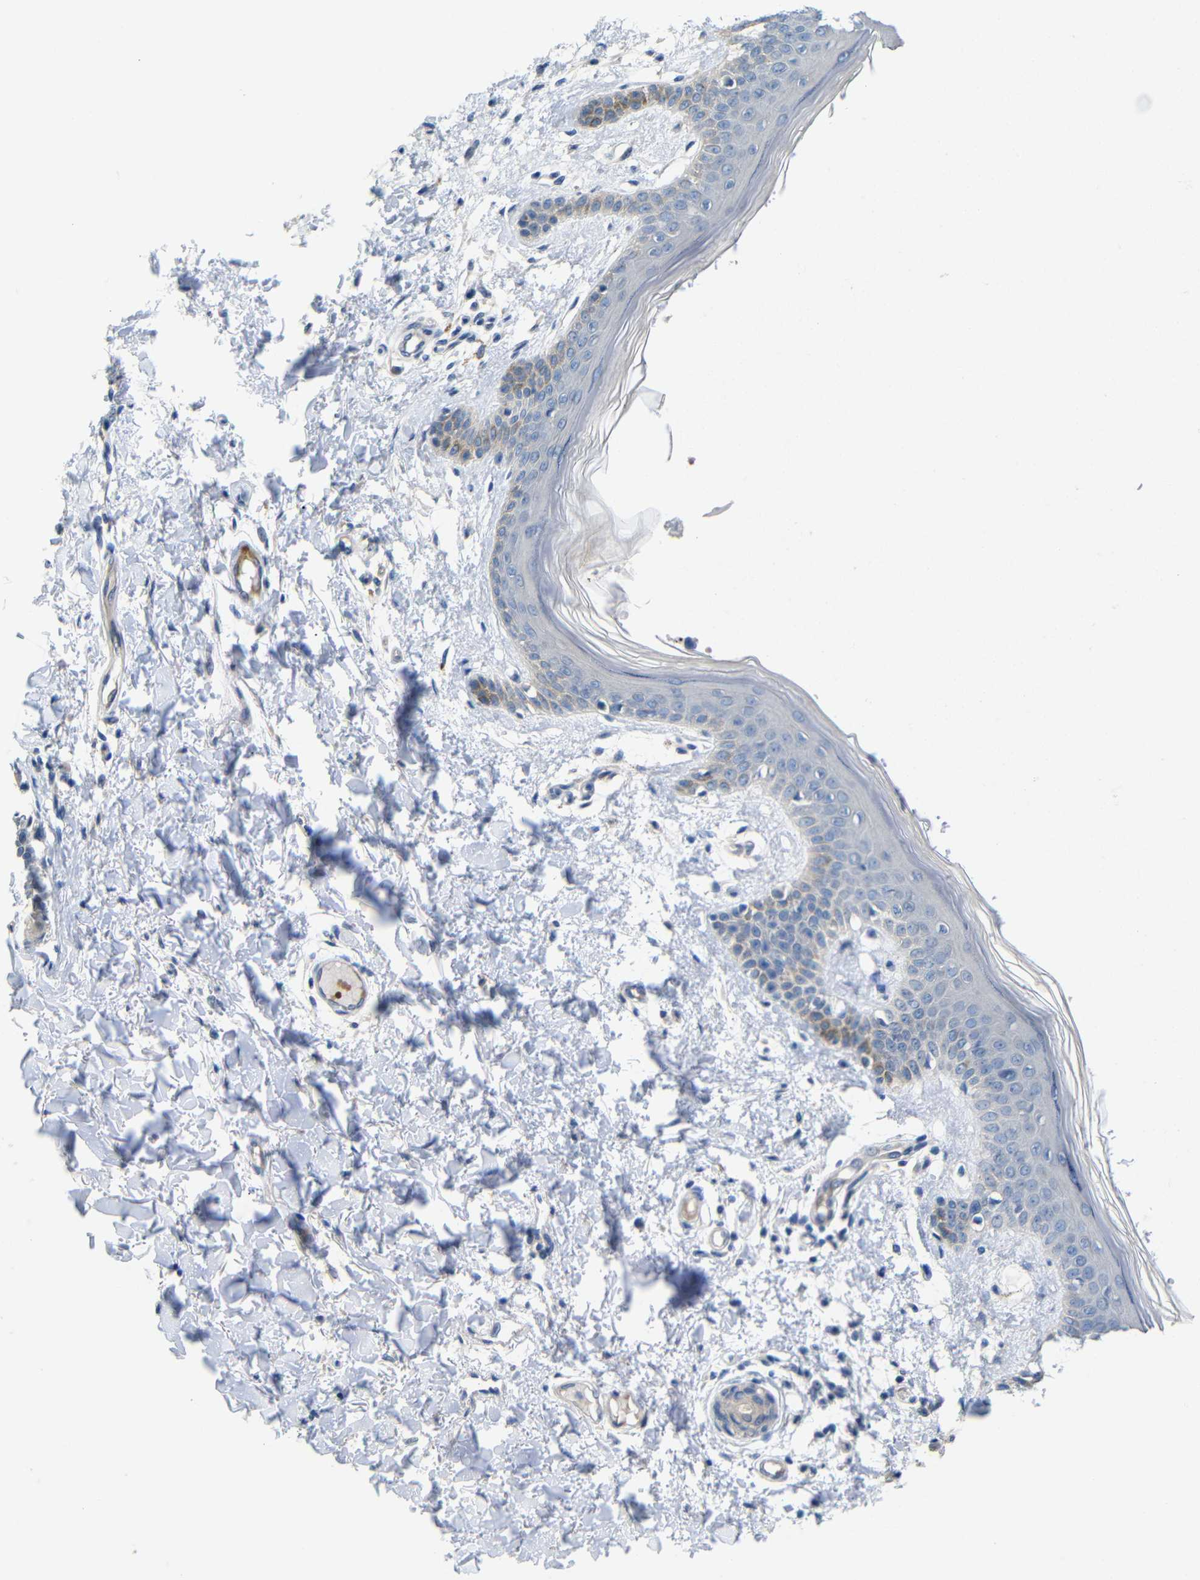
{"staining": {"intensity": "weak", "quantity": "25%-75%", "location": "cytoplasmic/membranous"}, "tissue": "skin", "cell_type": "Fibroblasts", "image_type": "normal", "snomed": [{"axis": "morphology", "description": "Normal tissue, NOS"}, {"axis": "topography", "description": "Skin"}], "caption": "Protein staining reveals weak cytoplasmic/membranous positivity in approximately 25%-75% of fibroblasts in benign skin.", "gene": "TBC1D32", "patient": {"sex": "male", "age": 53}}